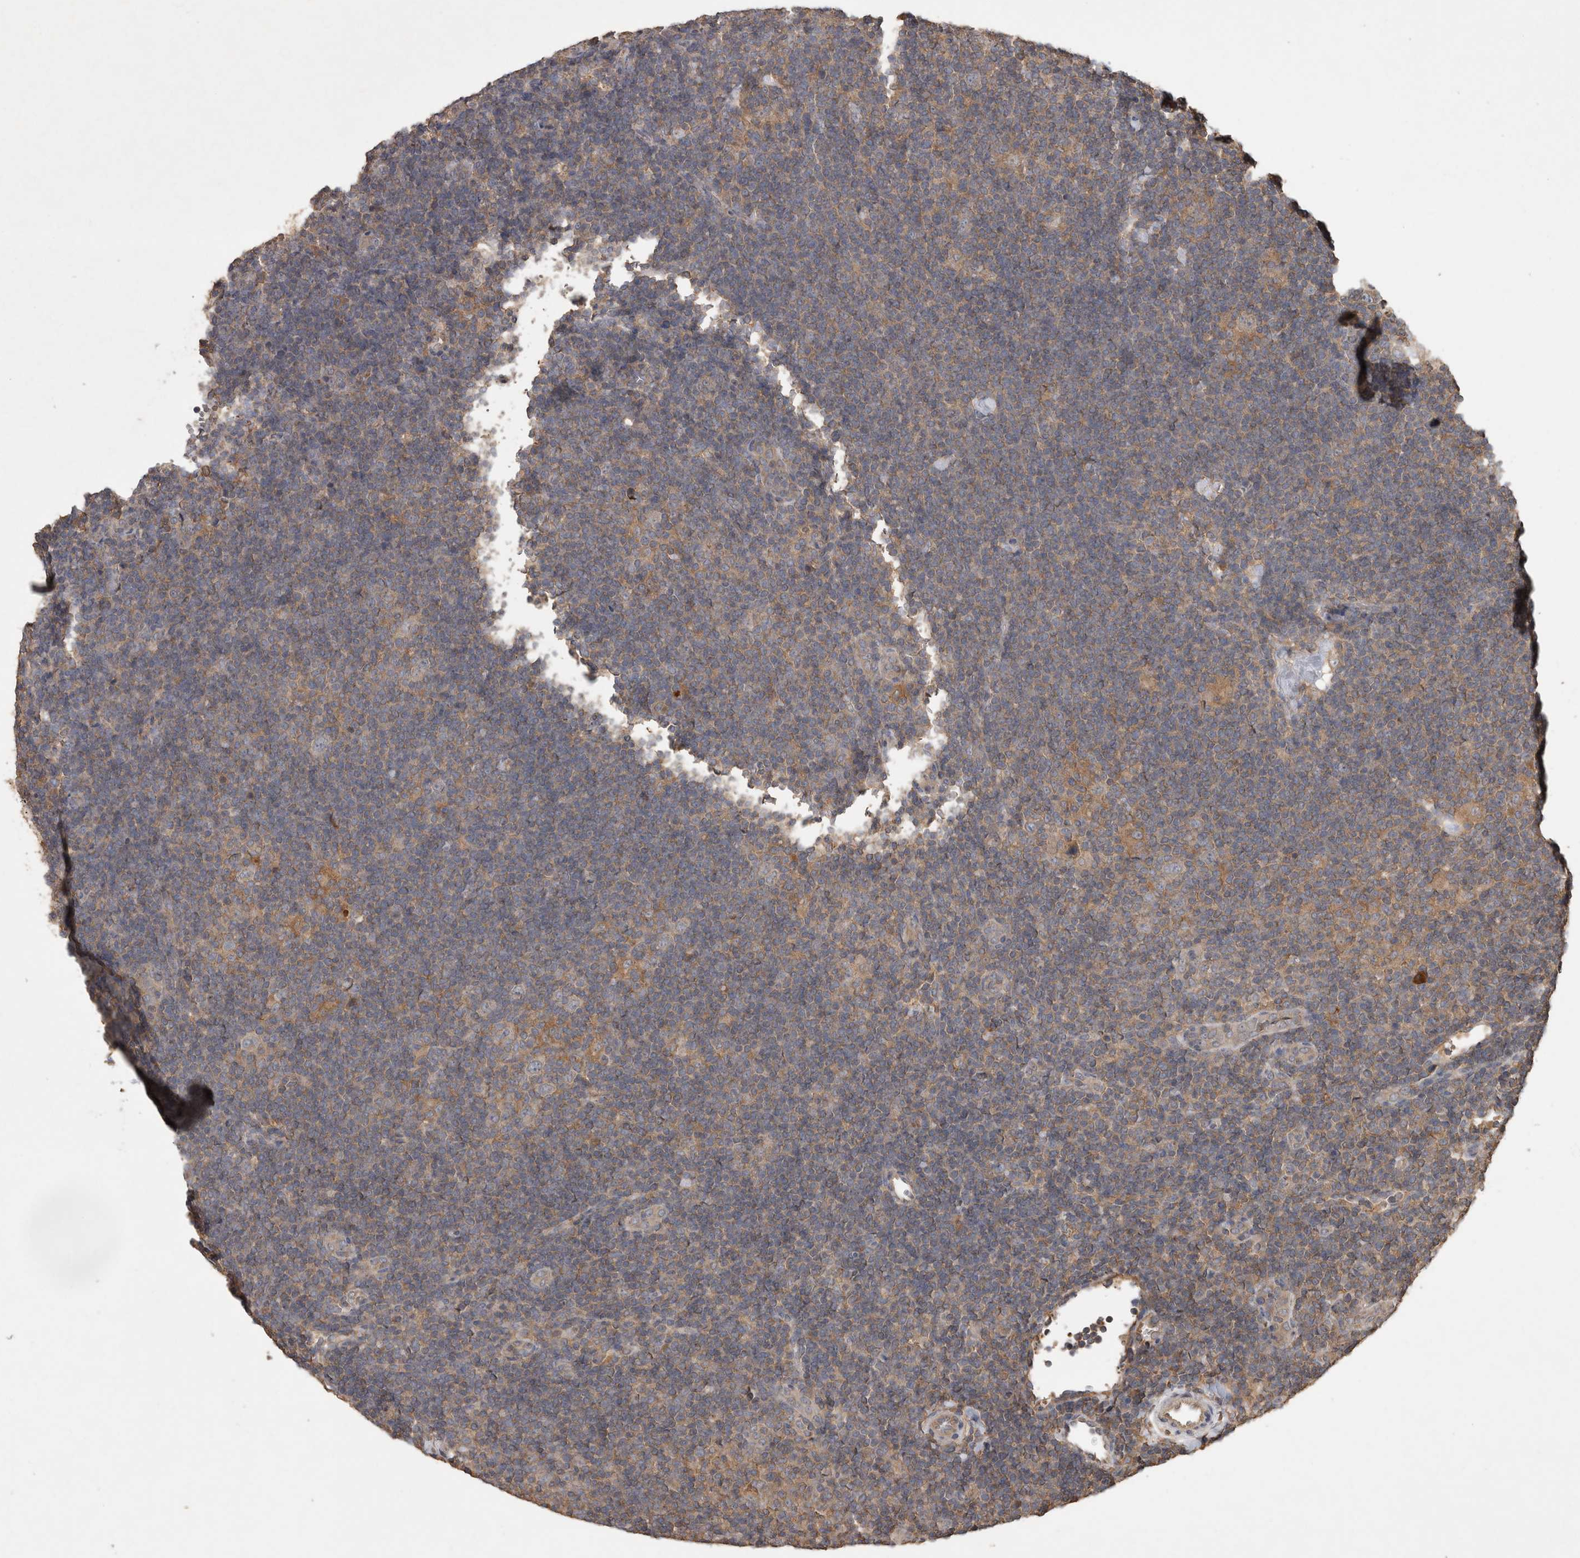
{"staining": {"intensity": "weak", "quantity": "<25%", "location": "cytoplasmic/membranous"}, "tissue": "lymphoma", "cell_type": "Tumor cells", "image_type": "cancer", "snomed": [{"axis": "morphology", "description": "Hodgkin's disease, NOS"}, {"axis": "topography", "description": "Lymph node"}], "caption": "Tumor cells are negative for protein expression in human lymphoma. Brightfield microscopy of immunohistochemistry stained with DAB (3,3'-diaminobenzidine) (brown) and hematoxylin (blue), captured at high magnification.", "gene": "TRMT61B", "patient": {"sex": "female", "age": 57}}